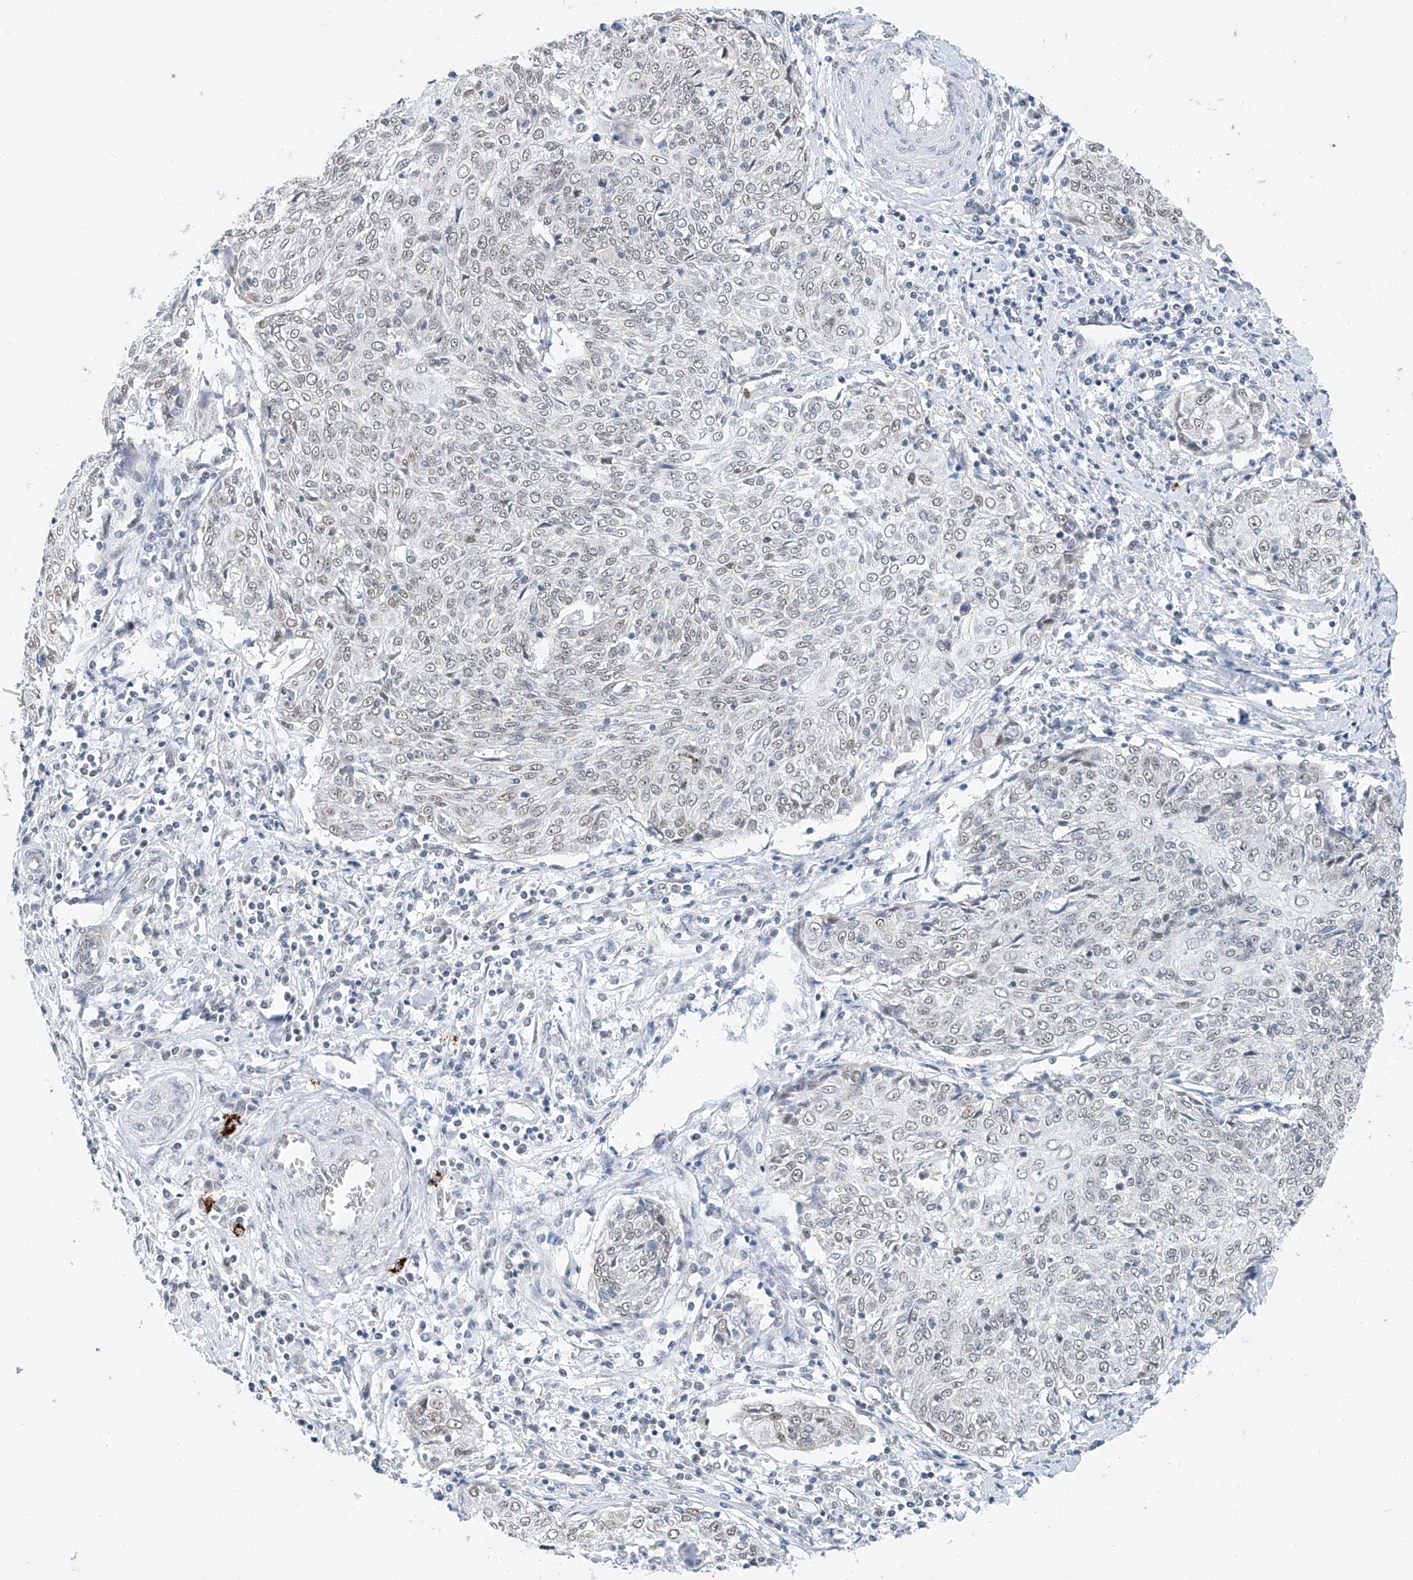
{"staining": {"intensity": "moderate", "quantity": "25%-75%", "location": "nuclear"}, "tissue": "cervical cancer", "cell_type": "Tumor cells", "image_type": "cancer", "snomed": [{"axis": "morphology", "description": "Squamous cell carcinoma, NOS"}, {"axis": "topography", "description": "Cervix"}], "caption": "Squamous cell carcinoma (cervical) stained for a protein (brown) demonstrates moderate nuclear positive staining in about 25%-75% of tumor cells.", "gene": "SDE2", "patient": {"sex": "female", "age": 48}}